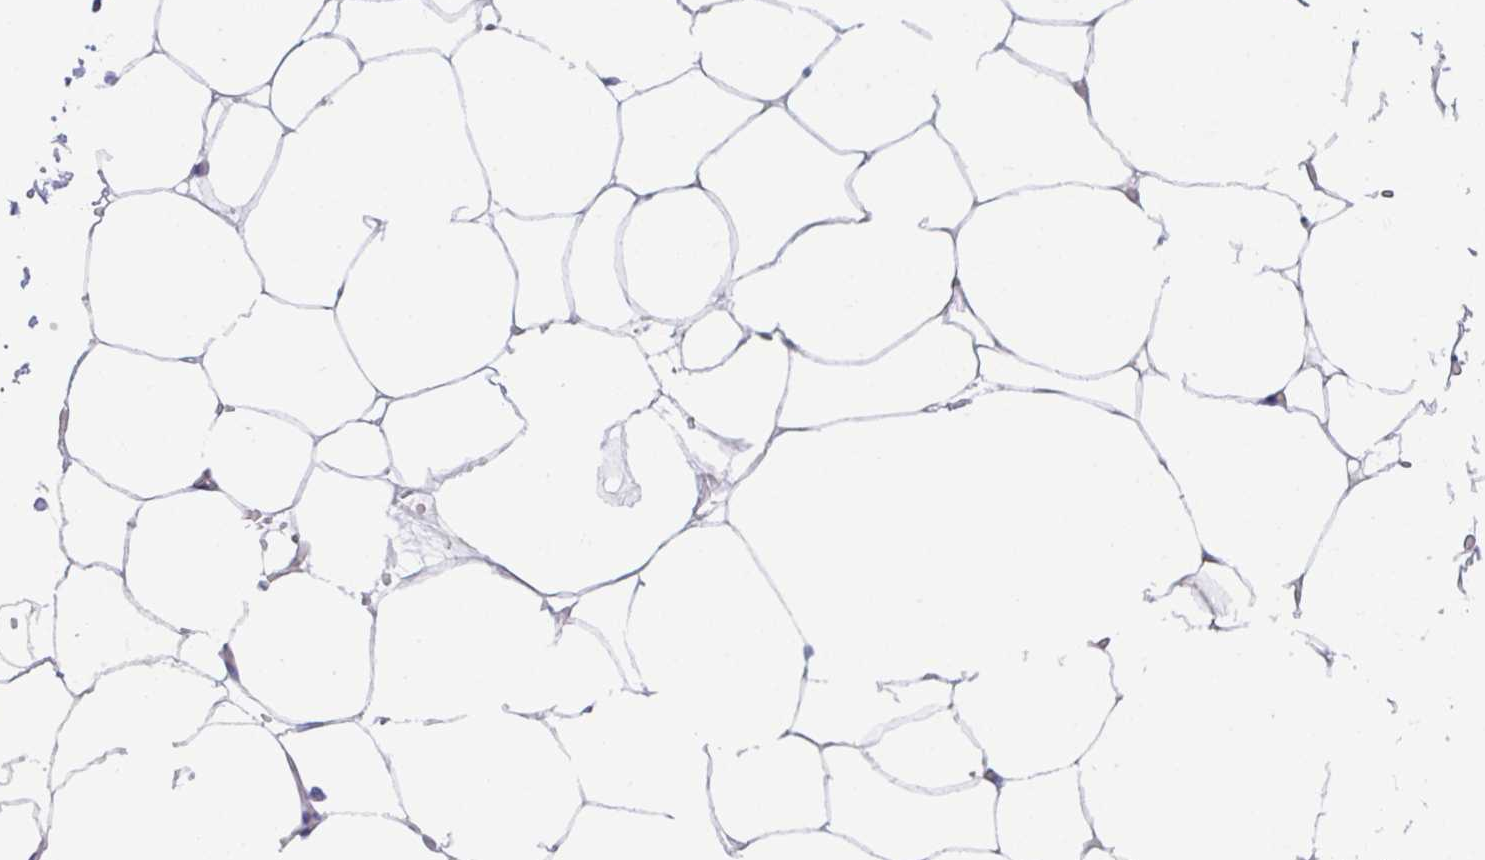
{"staining": {"intensity": "negative", "quantity": "none", "location": "none"}, "tissue": "adipose tissue", "cell_type": "Adipocytes", "image_type": "normal", "snomed": [{"axis": "morphology", "description": "Normal tissue, NOS"}, {"axis": "topography", "description": "Adipose tissue"}, {"axis": "topography", "description": "Vascular tissue"}, {"axis": "topography", "description": "Rectum"}, {"axis": "topography", "description": "Peripheral nerve tissue"}], "caption": "Immunohistochemical staining of unremarkable human adipose tissue reveals no significant positivity in adipocytes.", "gene": "BCL2L1", "patient": {"sex": "female", "age": 69}}